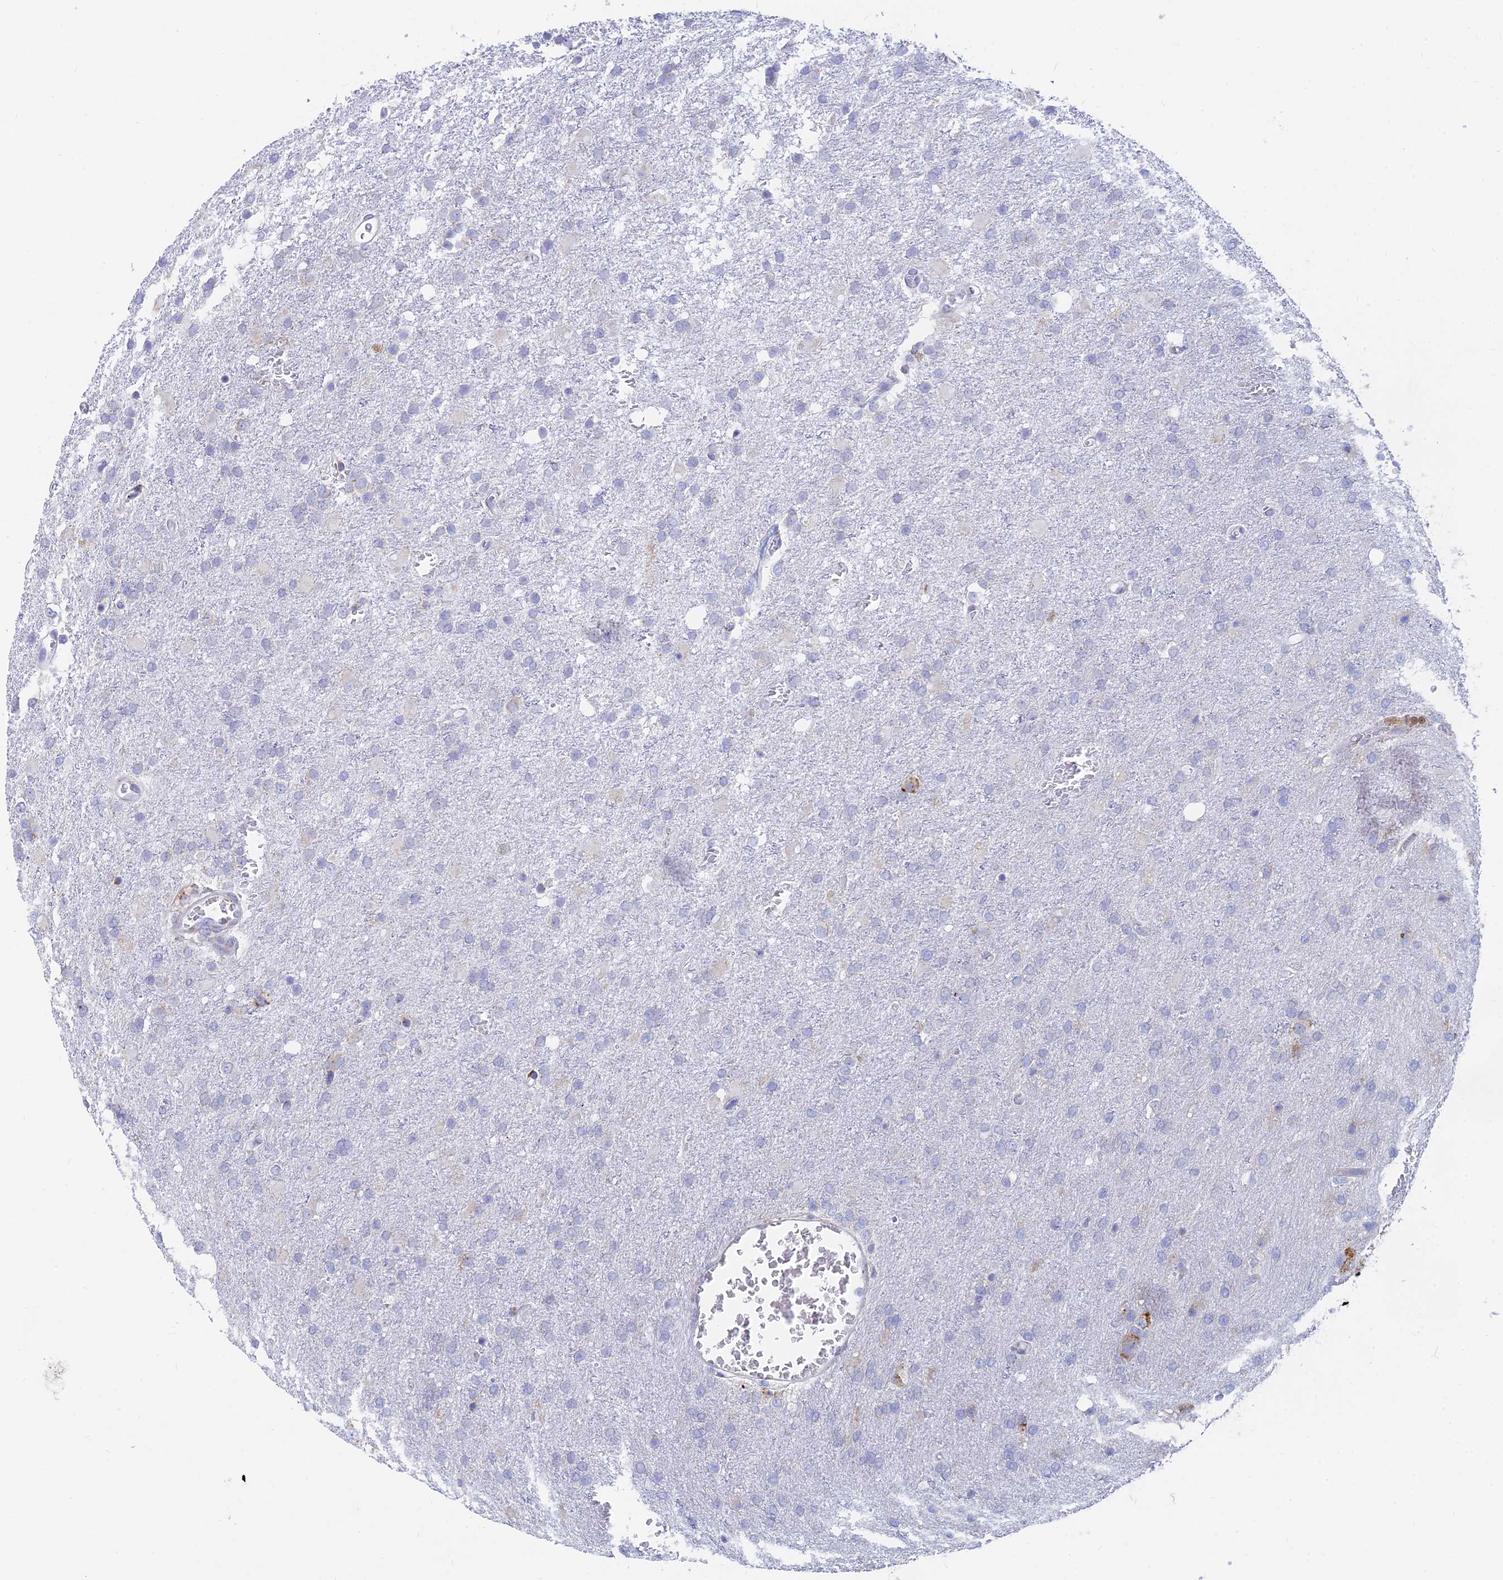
{"staining": {"intensity": "negative", "quantity": "none", "location": "none"}, "tissue": "glioma", "cell_type": "Tumor cells", "image_type": "cancer", "snomed": [{"axis": "morphology", "description": "Glioma, malignant, High grade"}, {"axis": "topography", "description": "Brain"}], "caption": "Immunohistochemical staining of malignant high-grade glioma reveals no significant positivity in tumor cells.", "gene": "WDR35", "patient": {"sex": "female", "age": 74}}